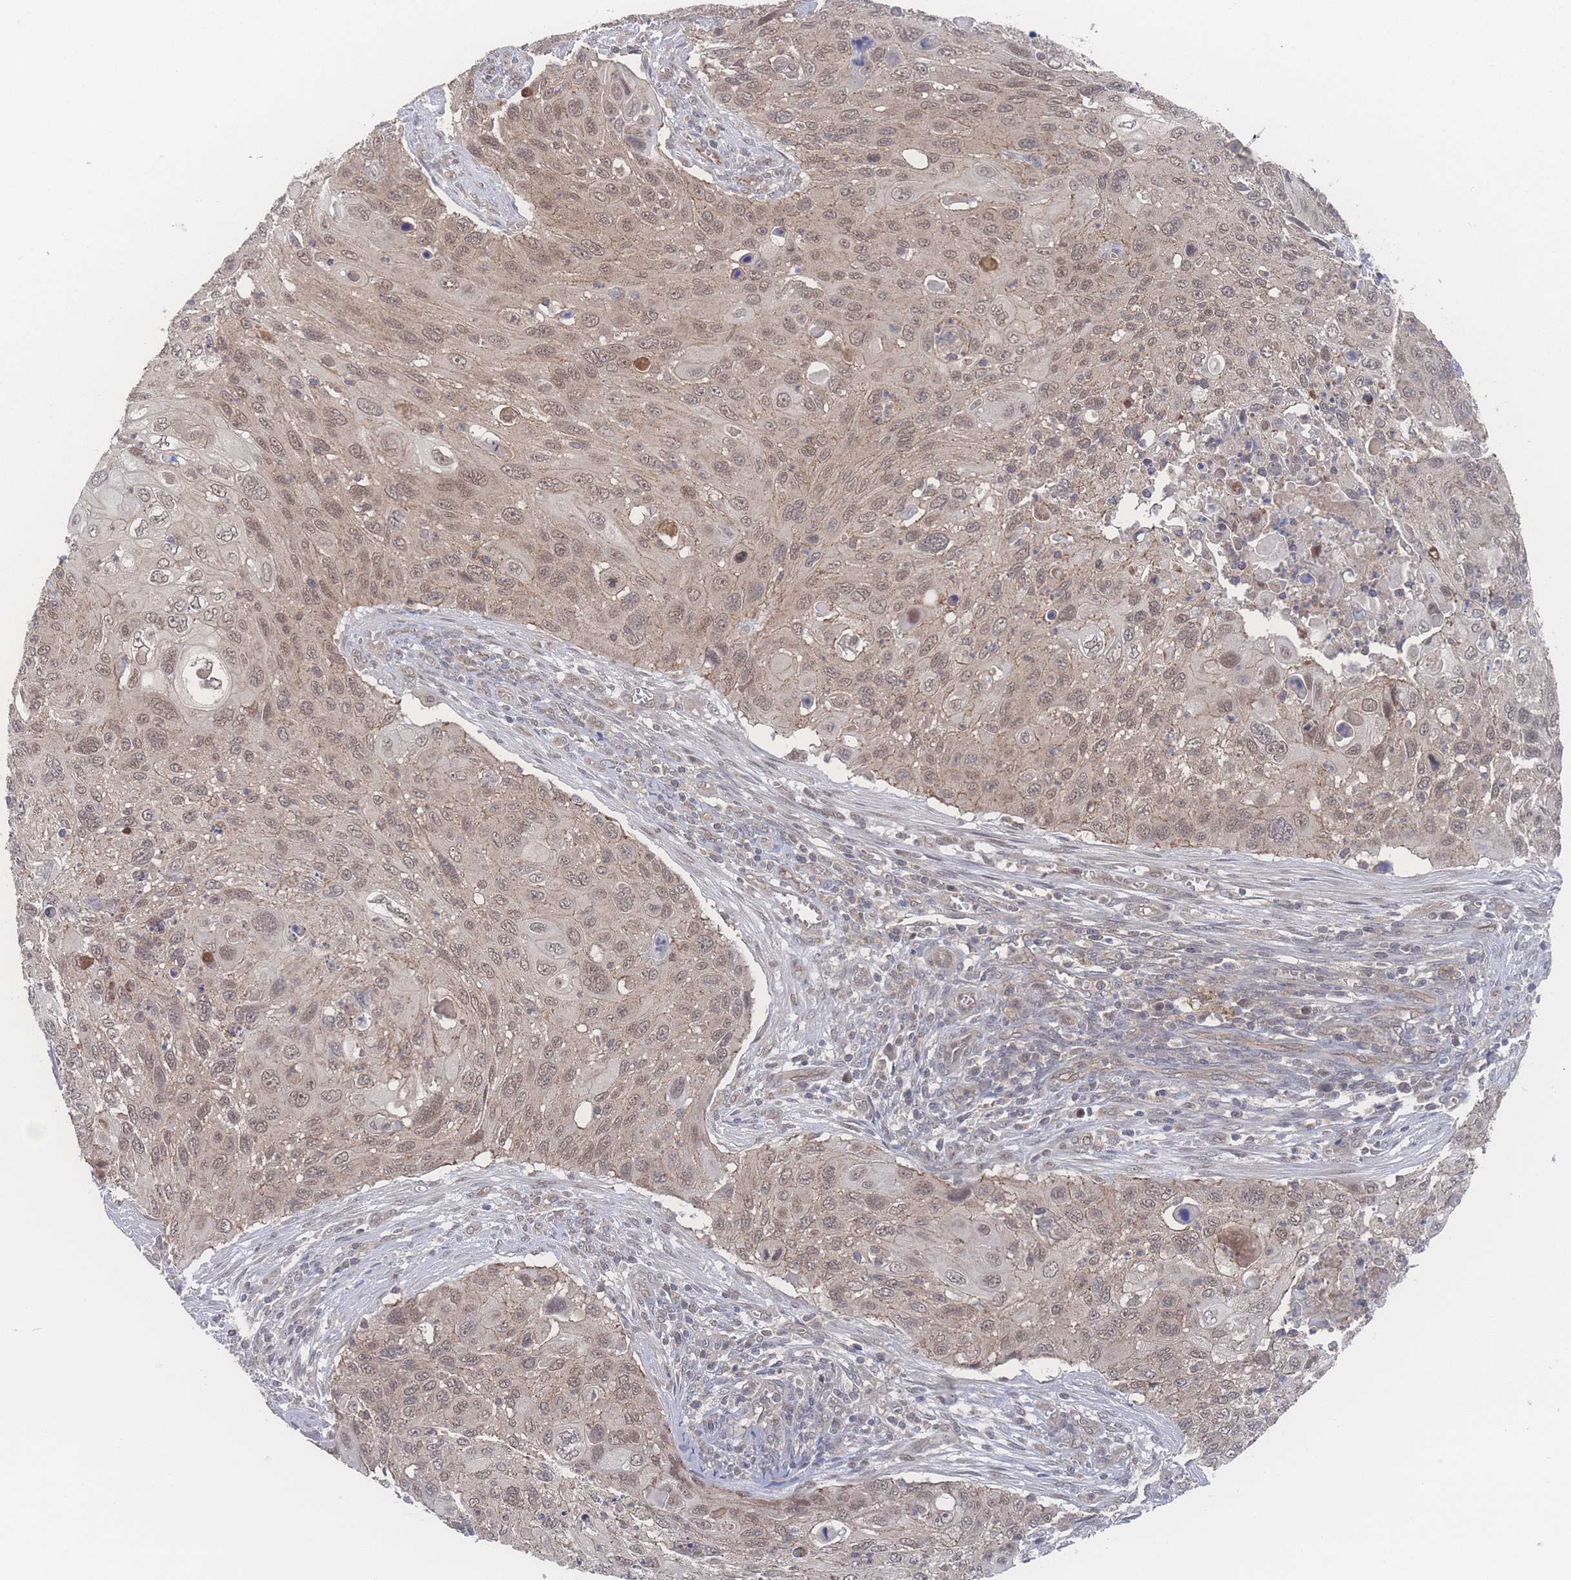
{"staining": {"intensity": "moderate", "quantity": ">75%", "location": "cytoplasmic/membranous,nuclear"}, "tissue": "cervical cancer", "cell_type": "Tumor cells", "image_type": "cancer", "snomed": [{"axis": "morphology", "description": "Squamous cell carcinoma, NOS"}, {"axis": "topography", "description": "Cervix"}], "caption": "Brown immunohistochemical staining in cervical cancer (squamous cell carcinoma) displays moderate cytoplasmic/membranous and nuclear staining in about >75% of tumor cells.", "gene": "NBEAL1", "patient": {"sex": "female", "age": 70}}